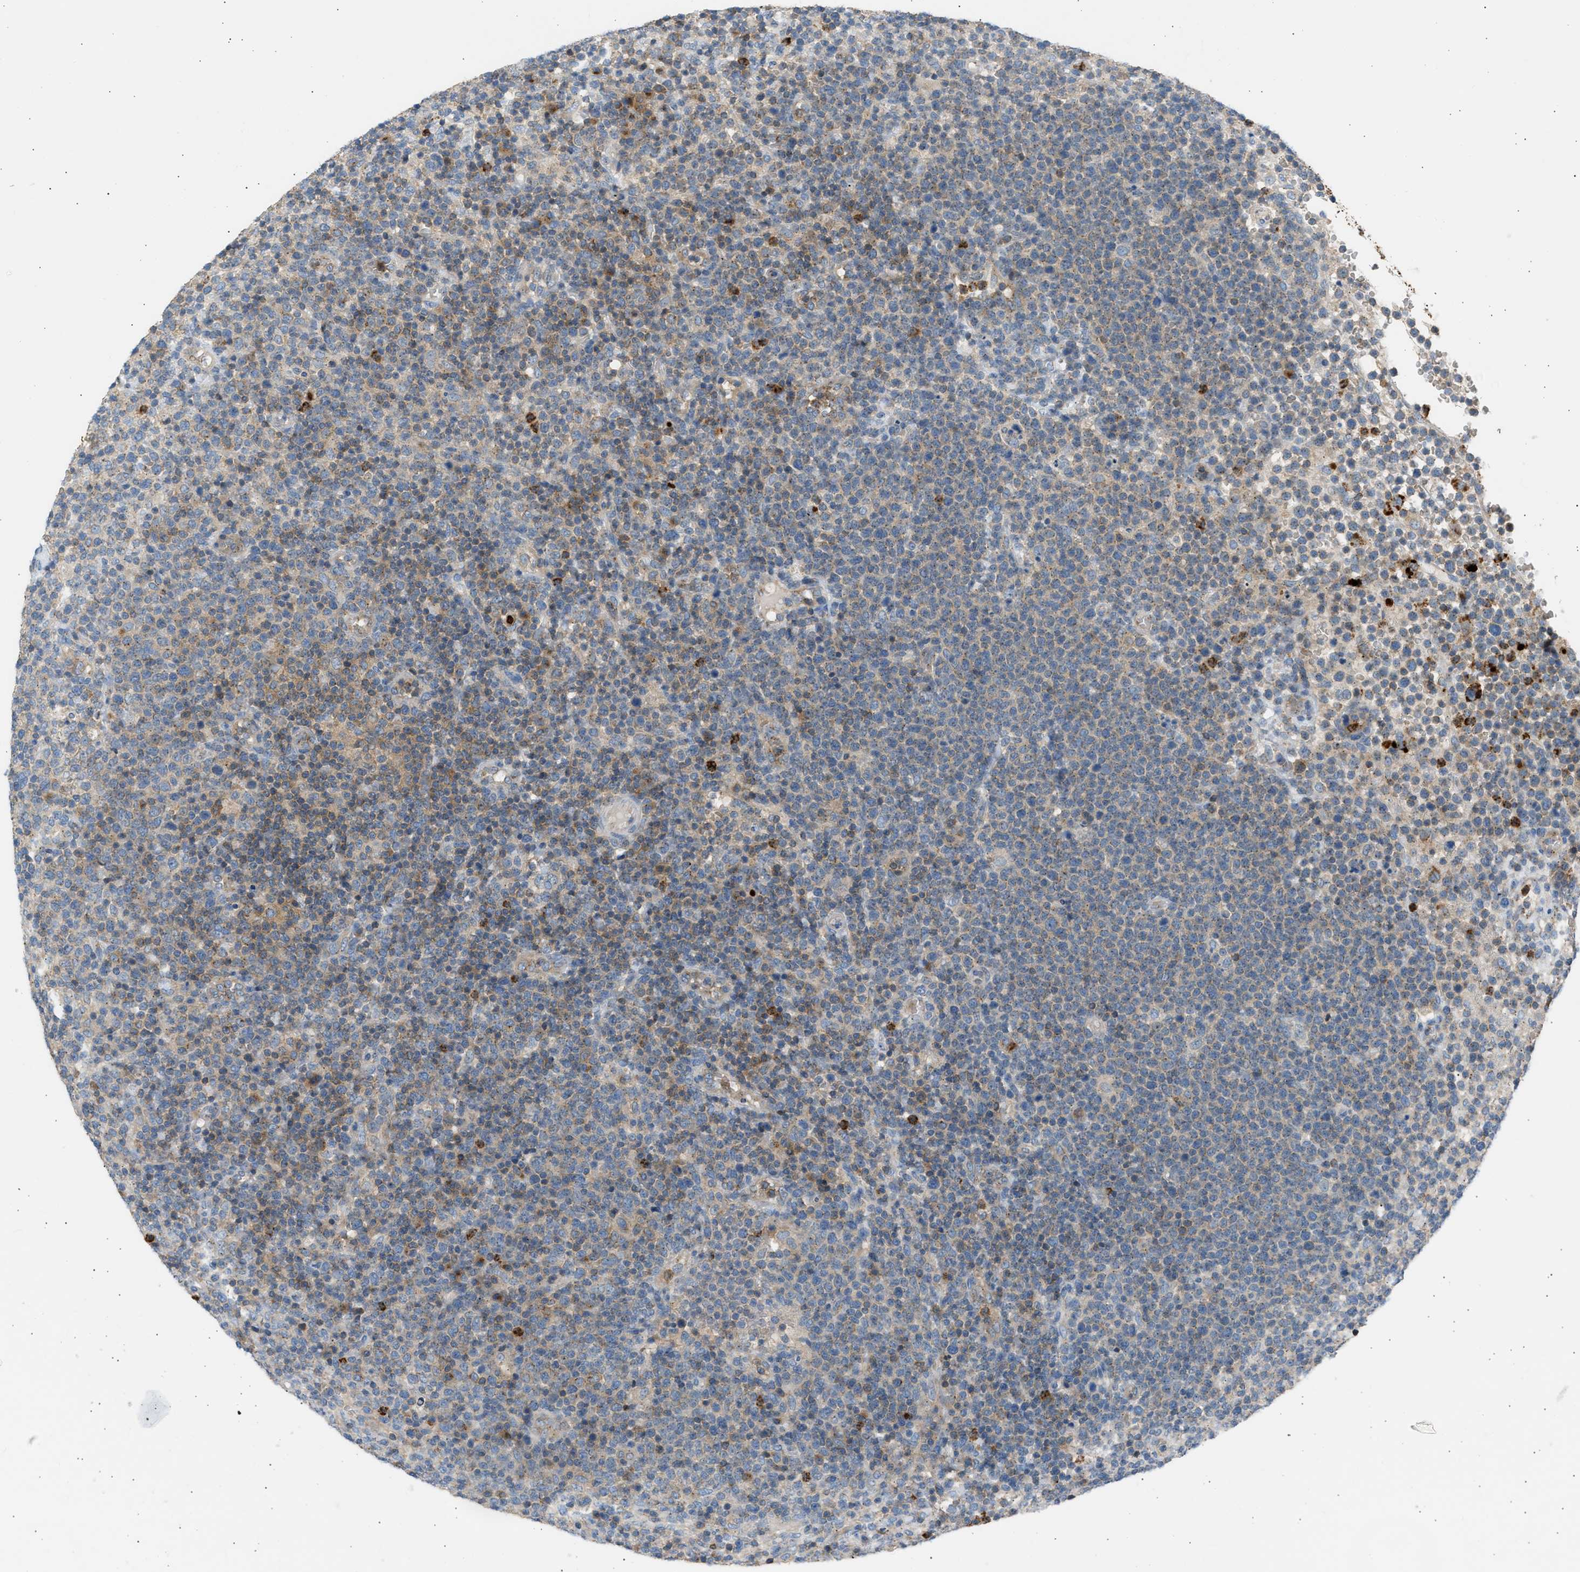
{"staining": {"intensity": "moderate", "quantity": "<25%", "location": "cytoplasmic/membranous"}, "tissue": "lymphoma", "cell_type": "Tumor cells", "image_type": "cancer", "snomed": [{"axis": "morphology", "description": "Malignant lymphoma, non-Hodgkin's type, High grade"}, {"axis": "topography", "description": "Lymph node"}], "caption": "An IHC micrograph of neoplastic tissue is shown. Protein staining in brown labels moderate cytoplasmic/membranous positivity in lymphoma within tumor cells.", "gene": "TRIM50", "patient": {"sex": "male", "age": 61}}